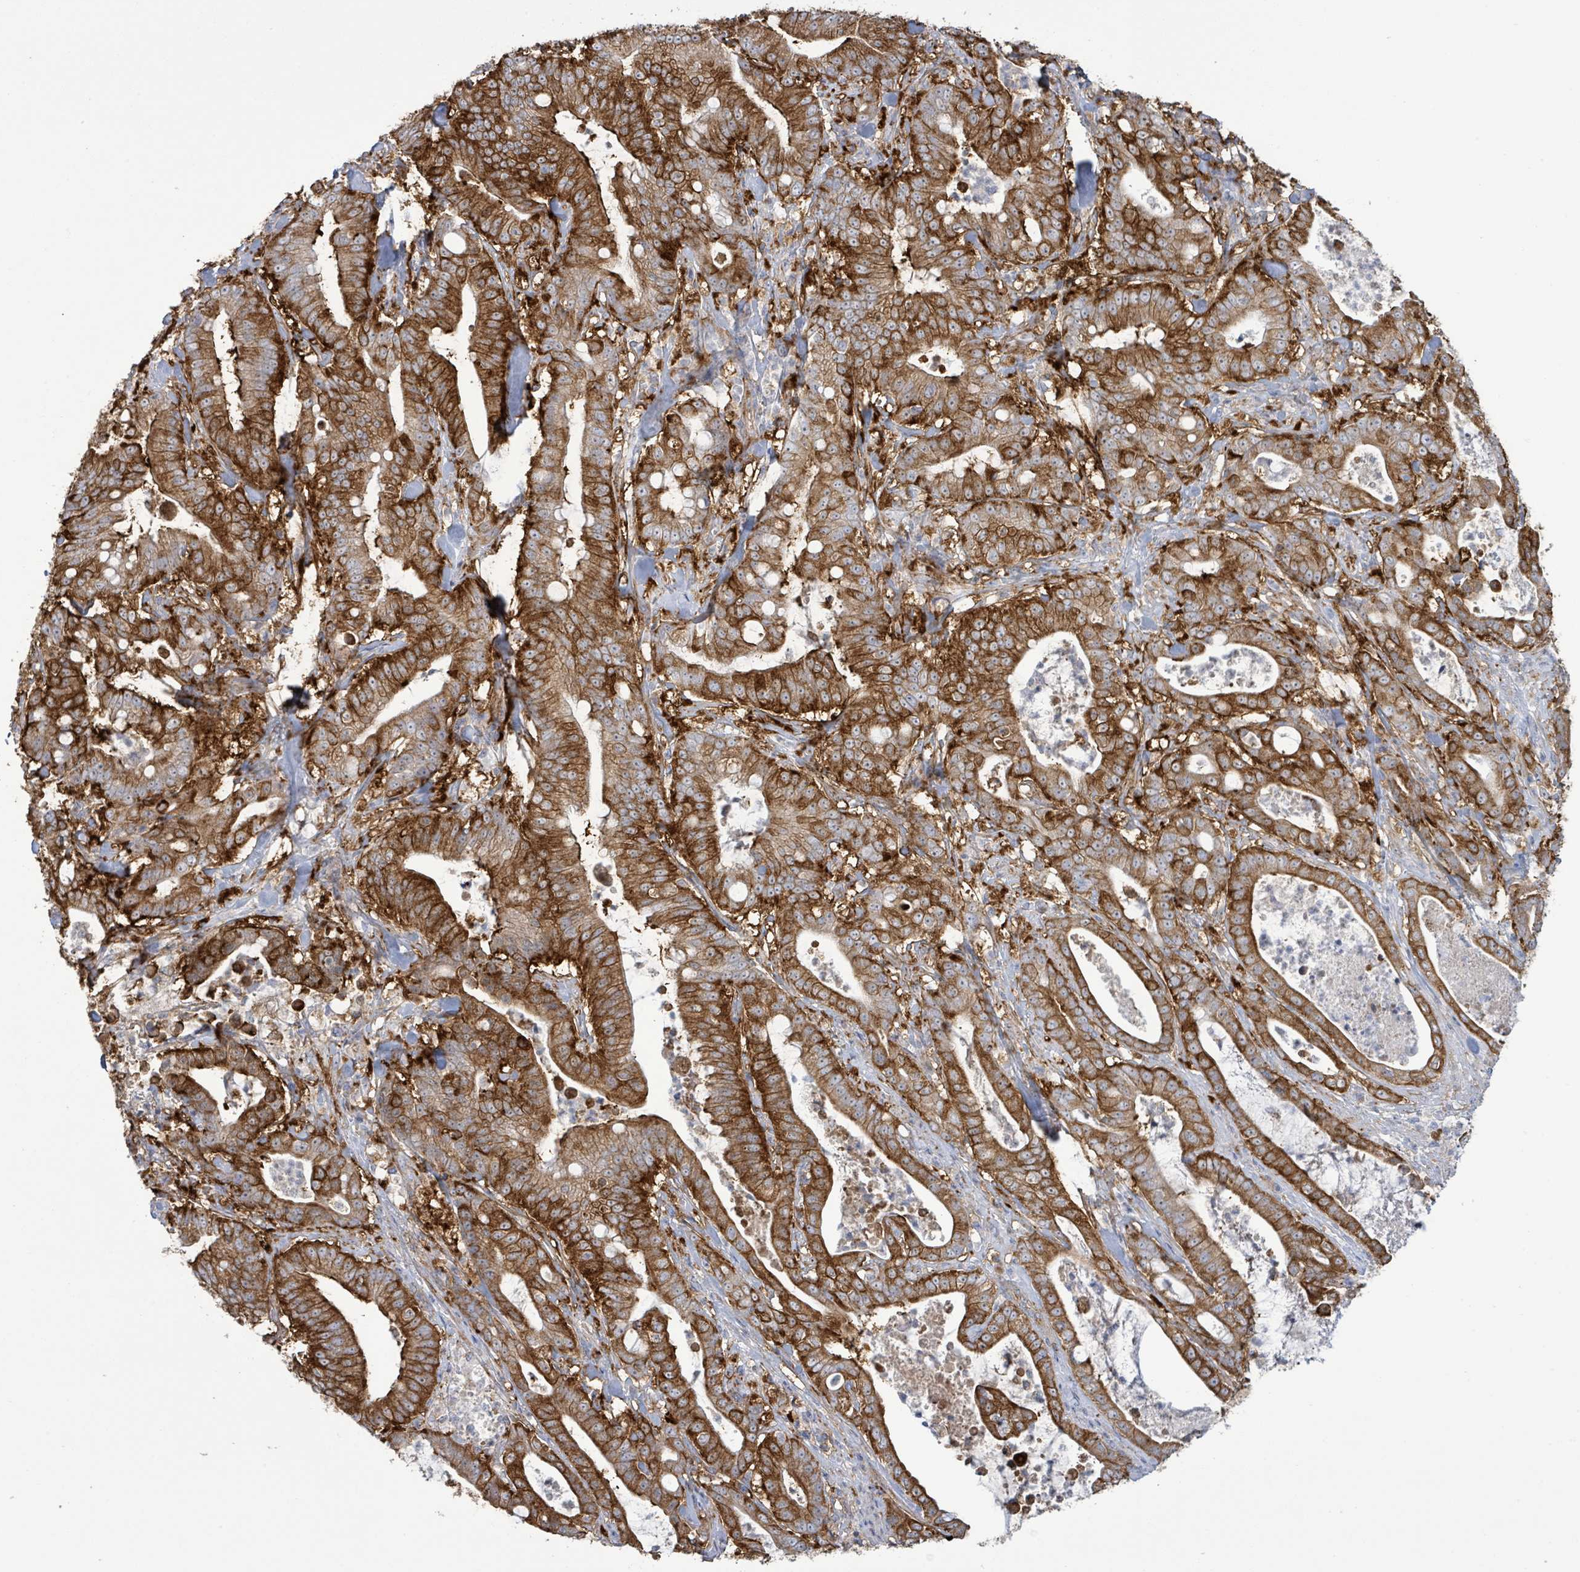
{"staining": {"intensity": "strong", "quantity": ">75%", "location": "cytoplasmic/membranous"}, "tissue": "pancreatic cancer", "cell_type": "Tumor cells", "image_type": "cancer", "snomed": [{"axis": "morphology", "description": "Adenocarcinoma, NOS"}, {"axis": "topography", "description": "Pancreas"}], "caption": "This is a photomicrograph of immunohistochemistry staining of pancreatic adenocarcinoma, which shows strong staining in the cytoplasmic/membranous of tumor cells.", "gene": "EGFL7", "patient": {"sex": "male", "age": 71}}